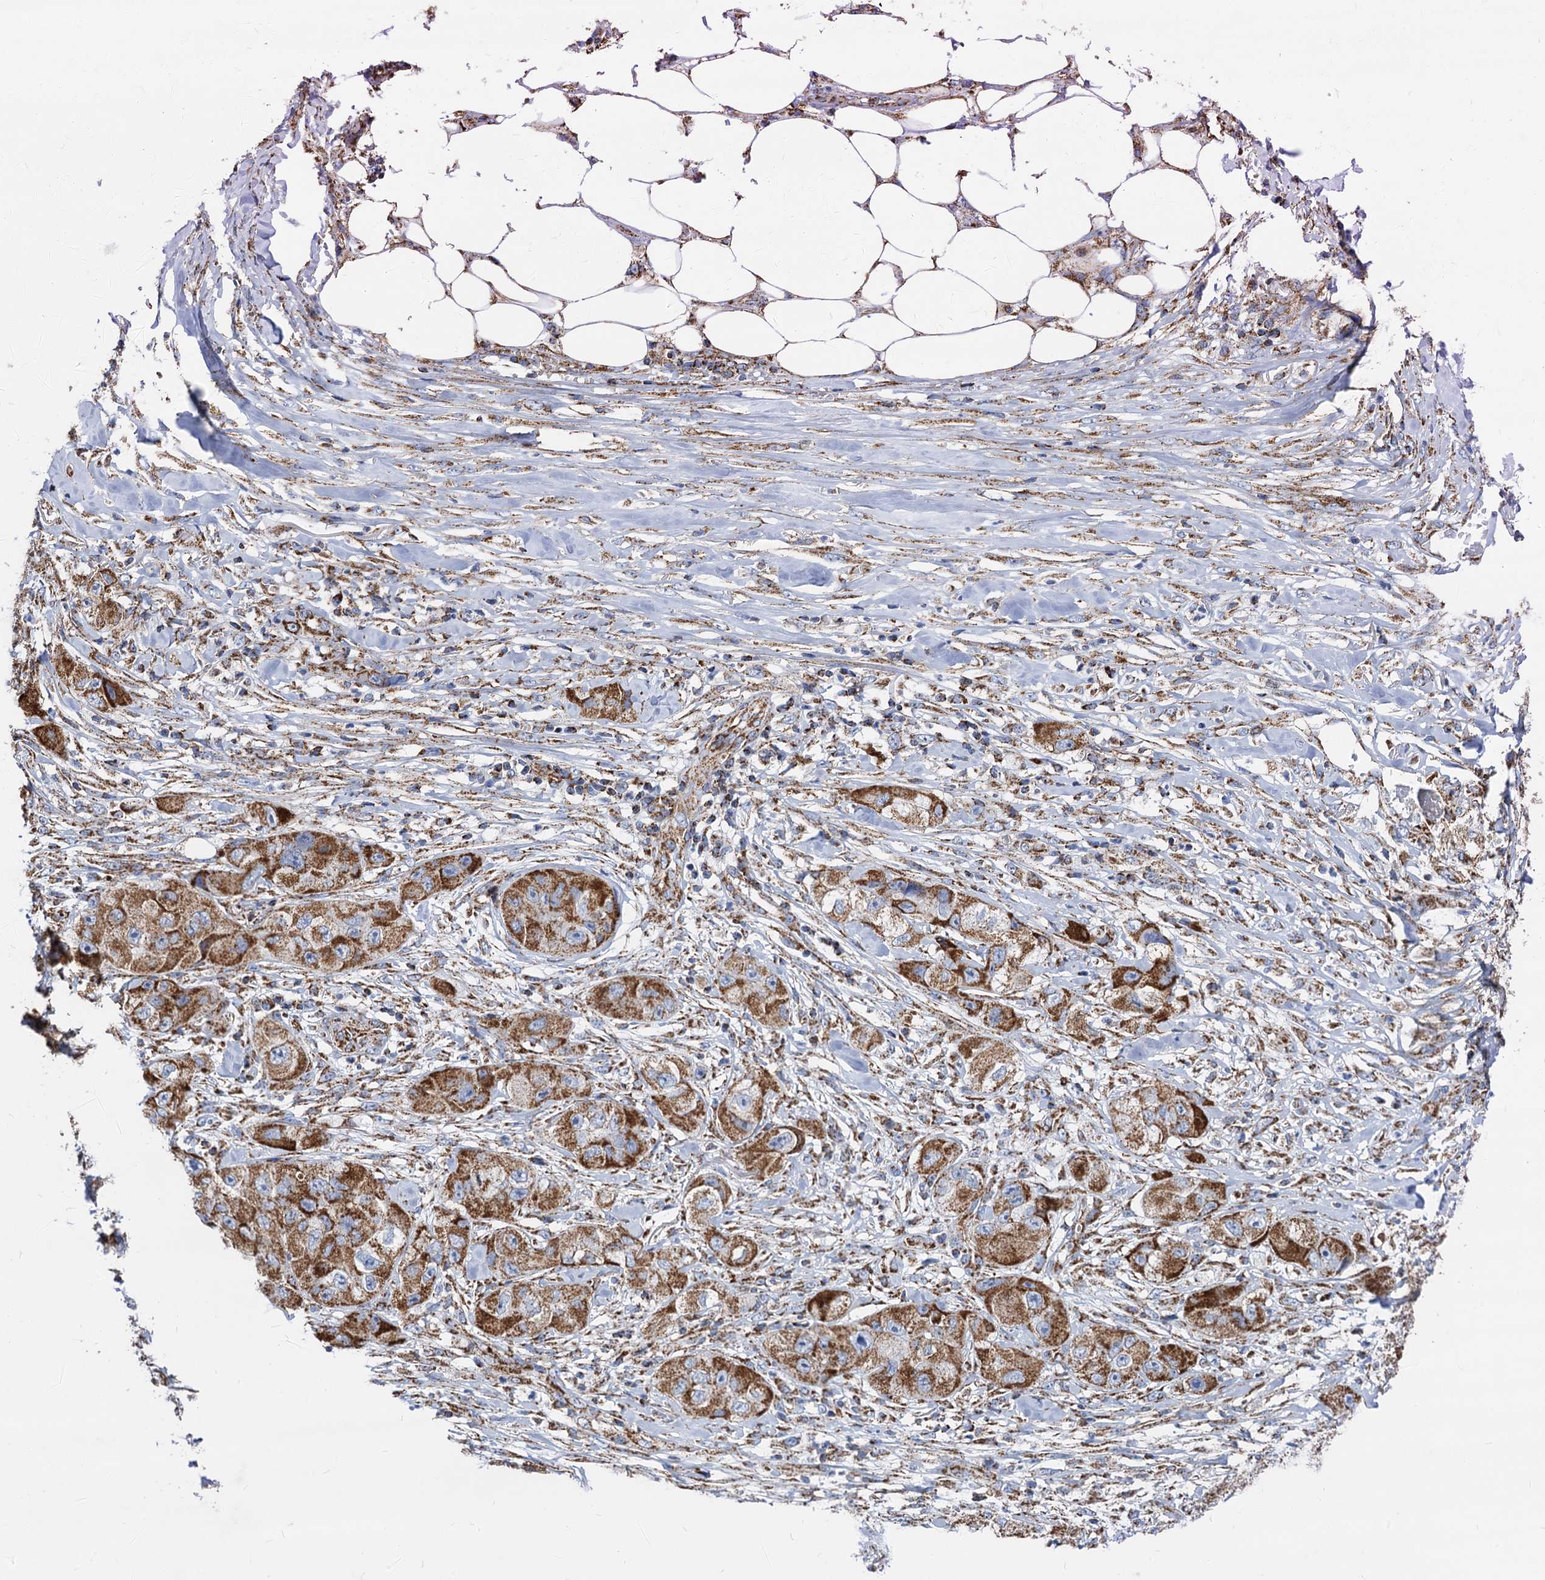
{"staining": {"intensity": "strong", "quantity": ">75%", "location": "cytoplasmic/membranous"}, "tissue": "skin cancer", "cell_type": "Tumor cells", "image_type": "cancer", "snomed": [{"axis": "morphology", "description": "Squamous cell carcinoma, NOS"}, {"axis": "topography", "description": "Skin"}, {"axis": "topography", "description": "Subcutis"}], "caption": "Protein expression analysis of human skin cancer reveals strong cytoplasmic/membranous staining in about >75% of tumor cells.", "gene": "TIMM10", "patient": {"sex": "male", "age": 73}}